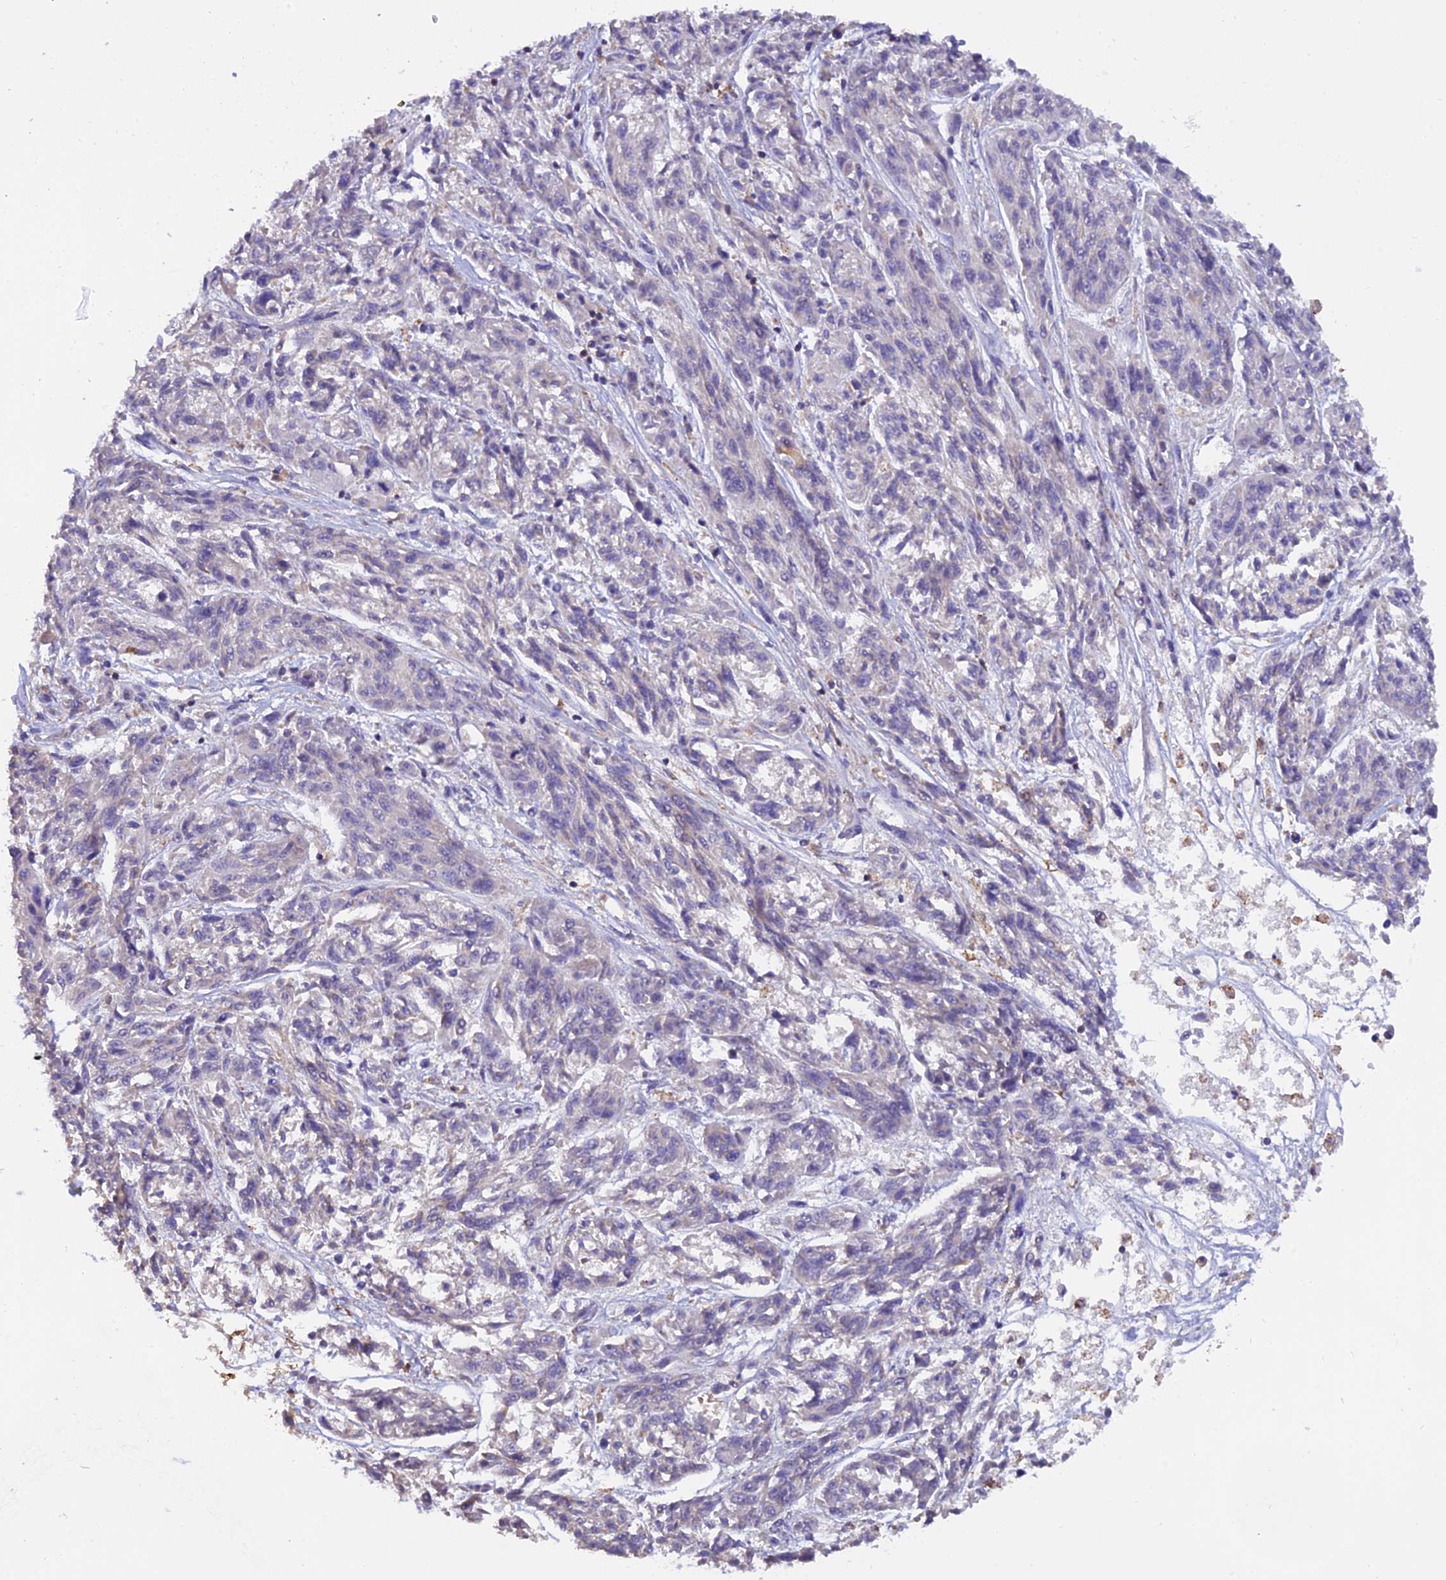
{"staining": {"intensity": "negative", "quantity": "none", "location": "none"}, "tissue": "melanoma", "cell_type": "Tumor cells", "image_type": "cancer", "snomed": [{"axis": "morphology", "description": "Malignant melanoma, NOS"}, {"axis": "topography", "description": "Skin"}], "caption": "IHC histopathology image of human malignant melanoma stained for a protein (brown), which reveals no positivity in tumor cells.", "gene": "LPXN", "patient": {"sex": "male", "age": 53}}